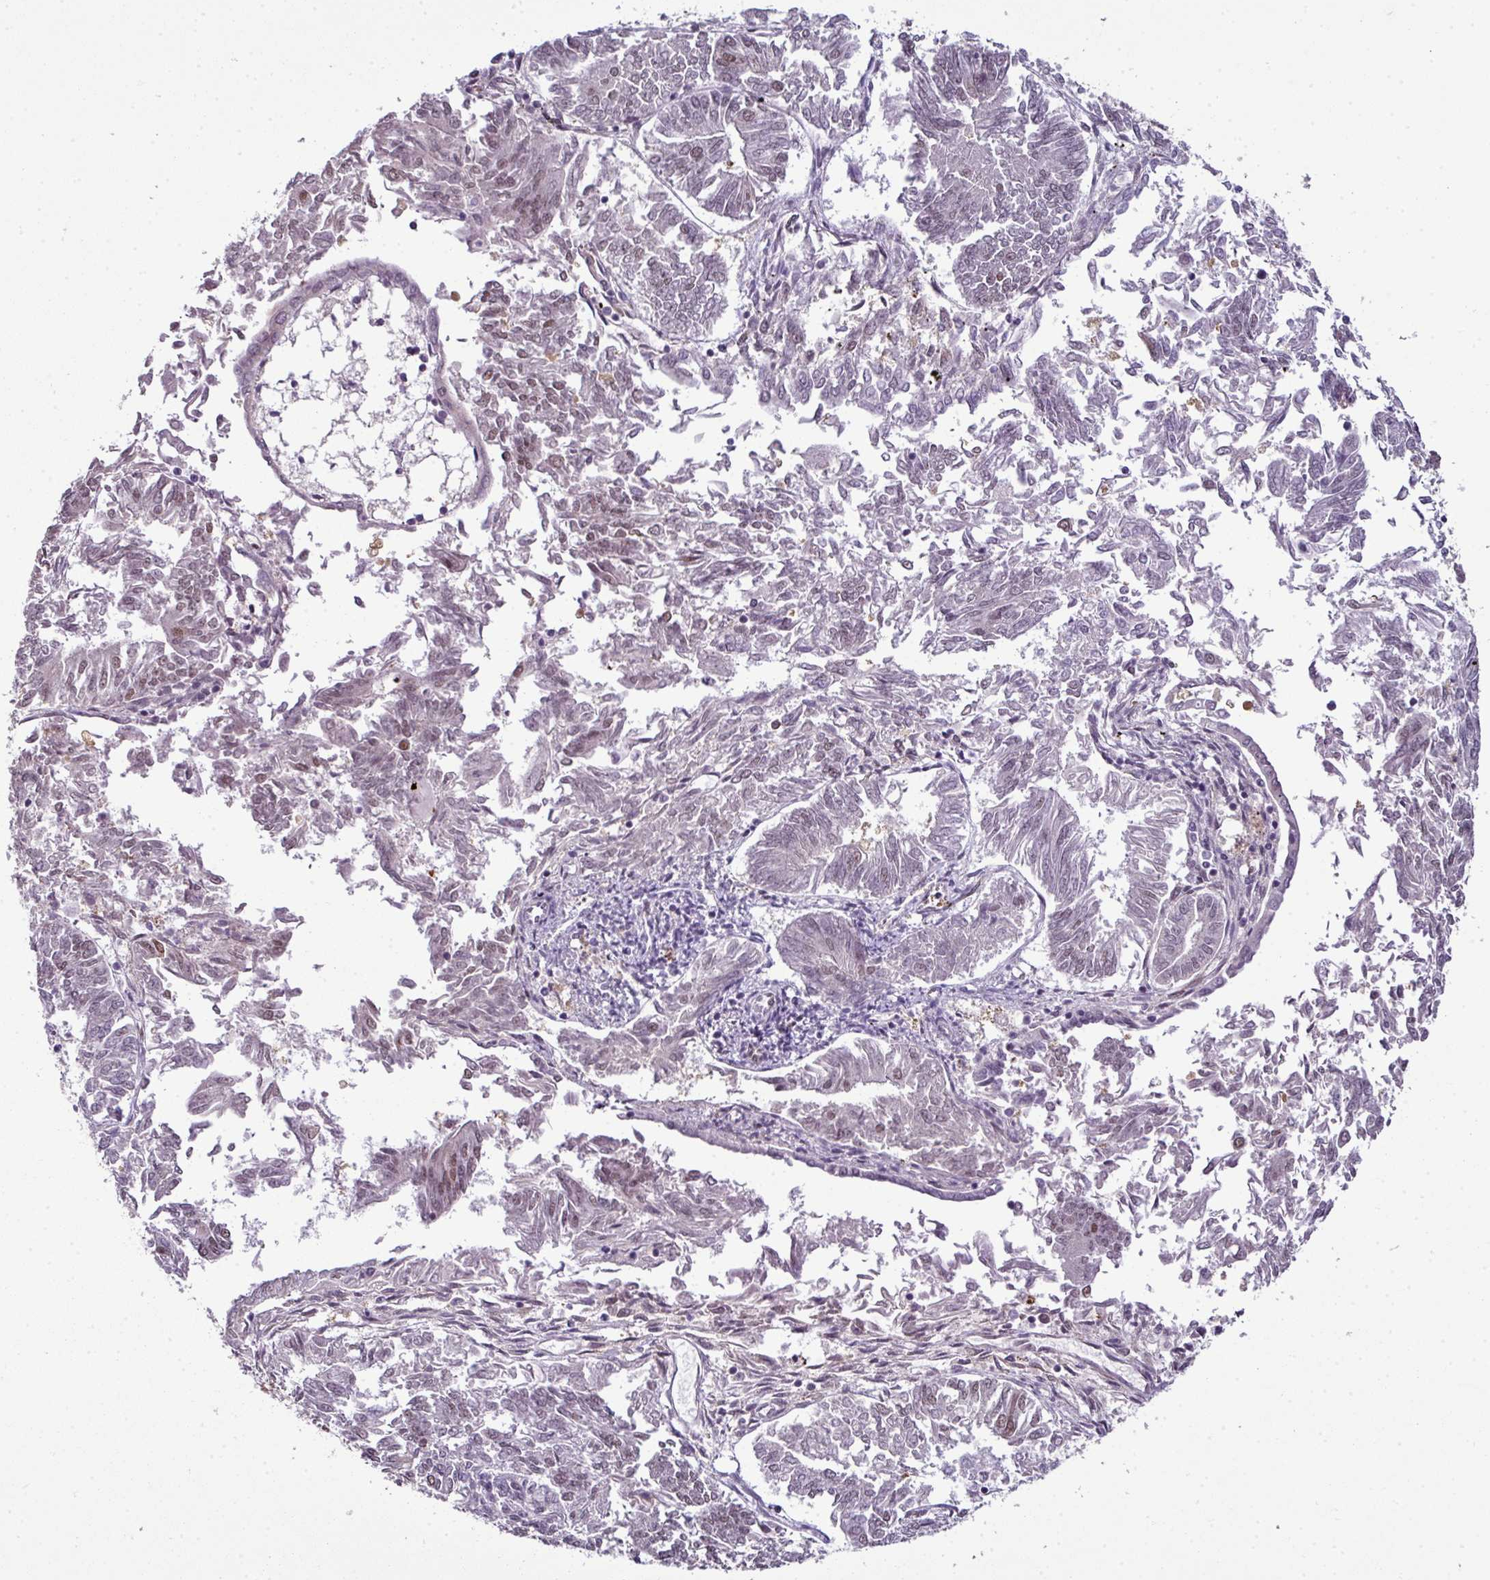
{"staining": {"intensity": "moderate", "quantity": "25%-75%", "location": "nuclear"}, "tissue": "endometrial cancer", "cell_type": "Tumor cells", "image_type": "cancer", "snomed": [{"axis": "morphology", "description": "Adenocarcinoma, NOS"}, {"axis": "topography", "description": "Endometrium"}], "caption": "Immunohistochemistry image of human endometrial cancer (adenocarcinoma) stained for a protein (brown), which shows medium levels of moderate nuclear staining in approximately 25%-75% of tumor cells.", "gene": "RBM4B", "patient": {"sex": "female", "age": 58}}